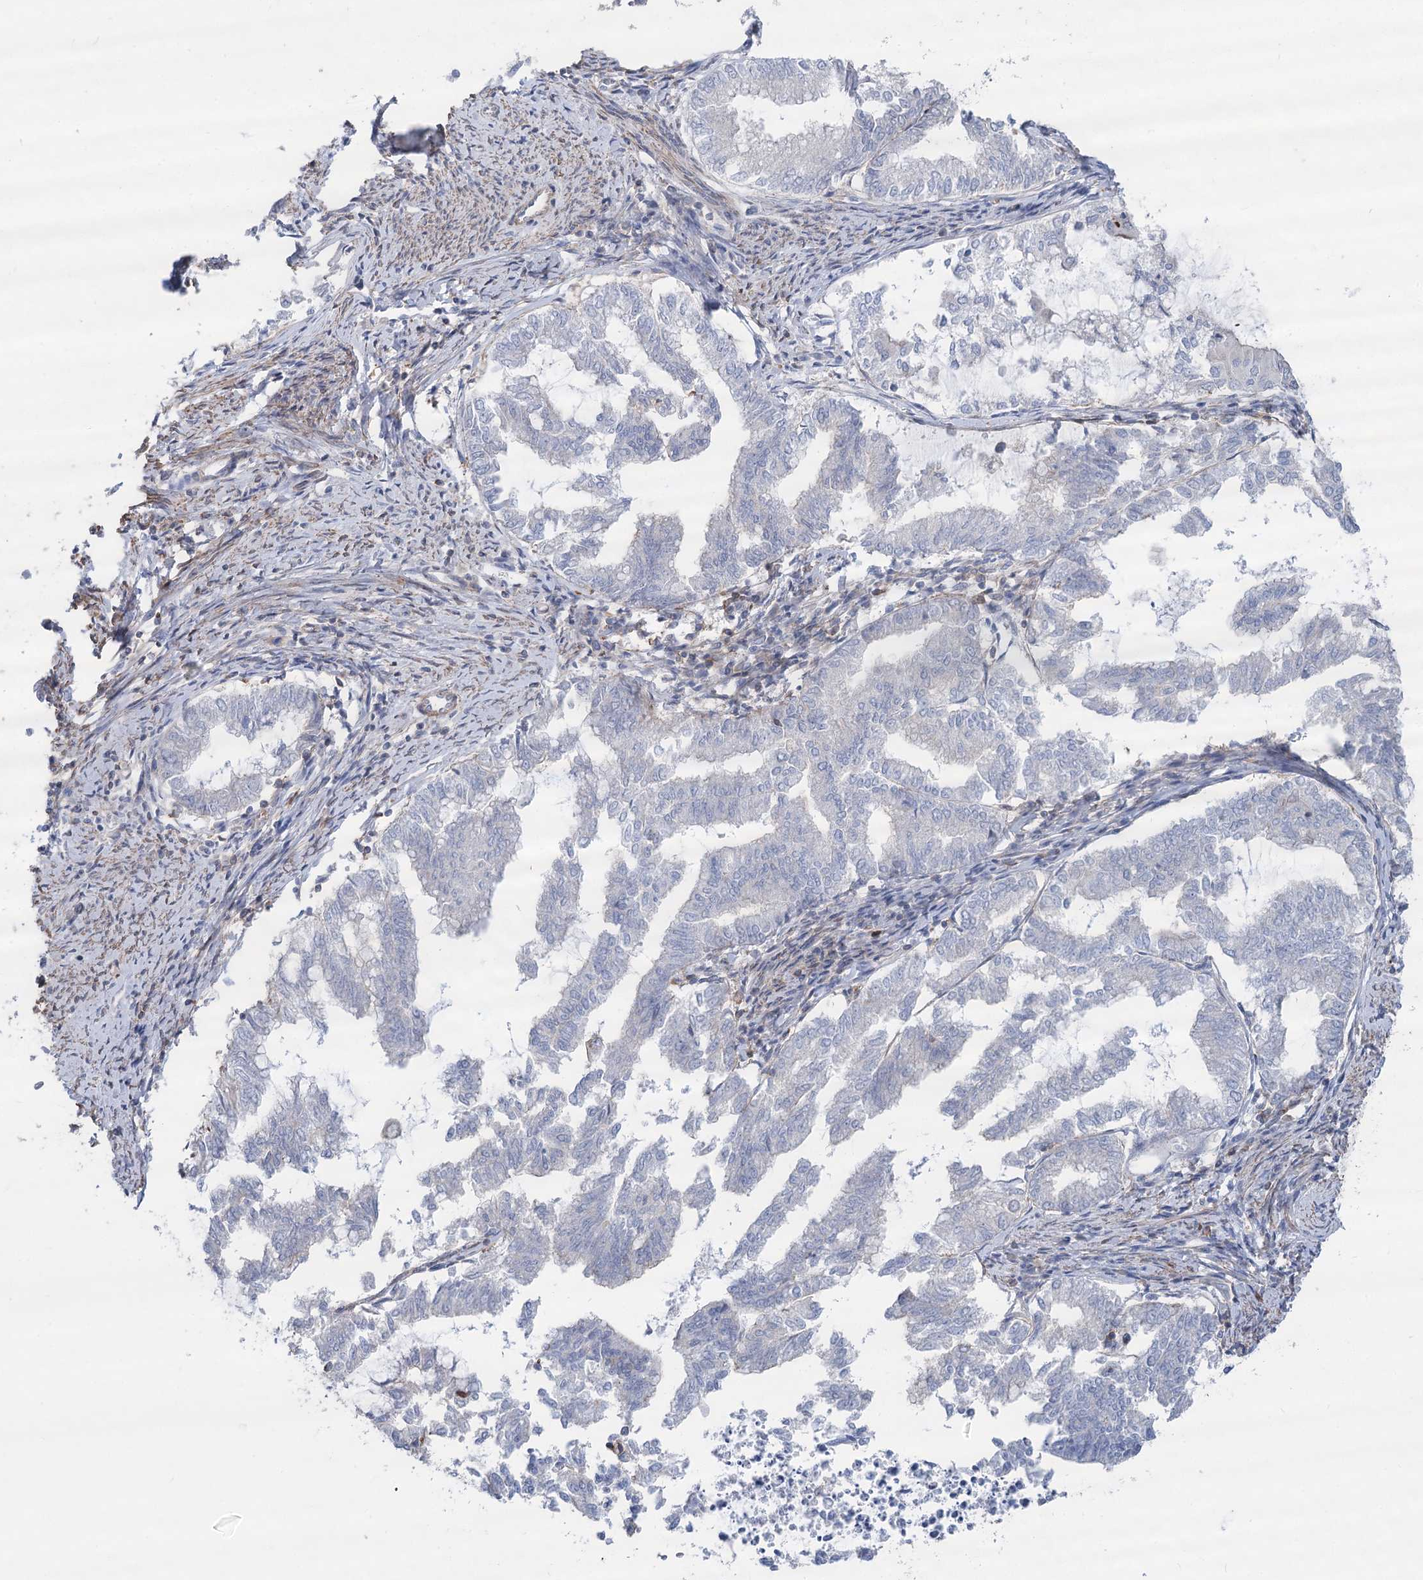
{"staining": {"intensity": "negative", "quantity": "none", "location": "none"}, "tissue": "endometrial cancer", "cell_type": "Tumor cells", "image_type": "cancer", "snomed": [{"axis": "morphology", "description": "Adenocarcinoma, NOS"}, {"axis": "topography", "description": "Endometrium"}], "caption": "Immunohistochemical staining of endometrial adenocarcinoma shows no significant positivity in tumor cells.", "gene": "LARP1B", "patient": {"sex": "female", "age": 79}}